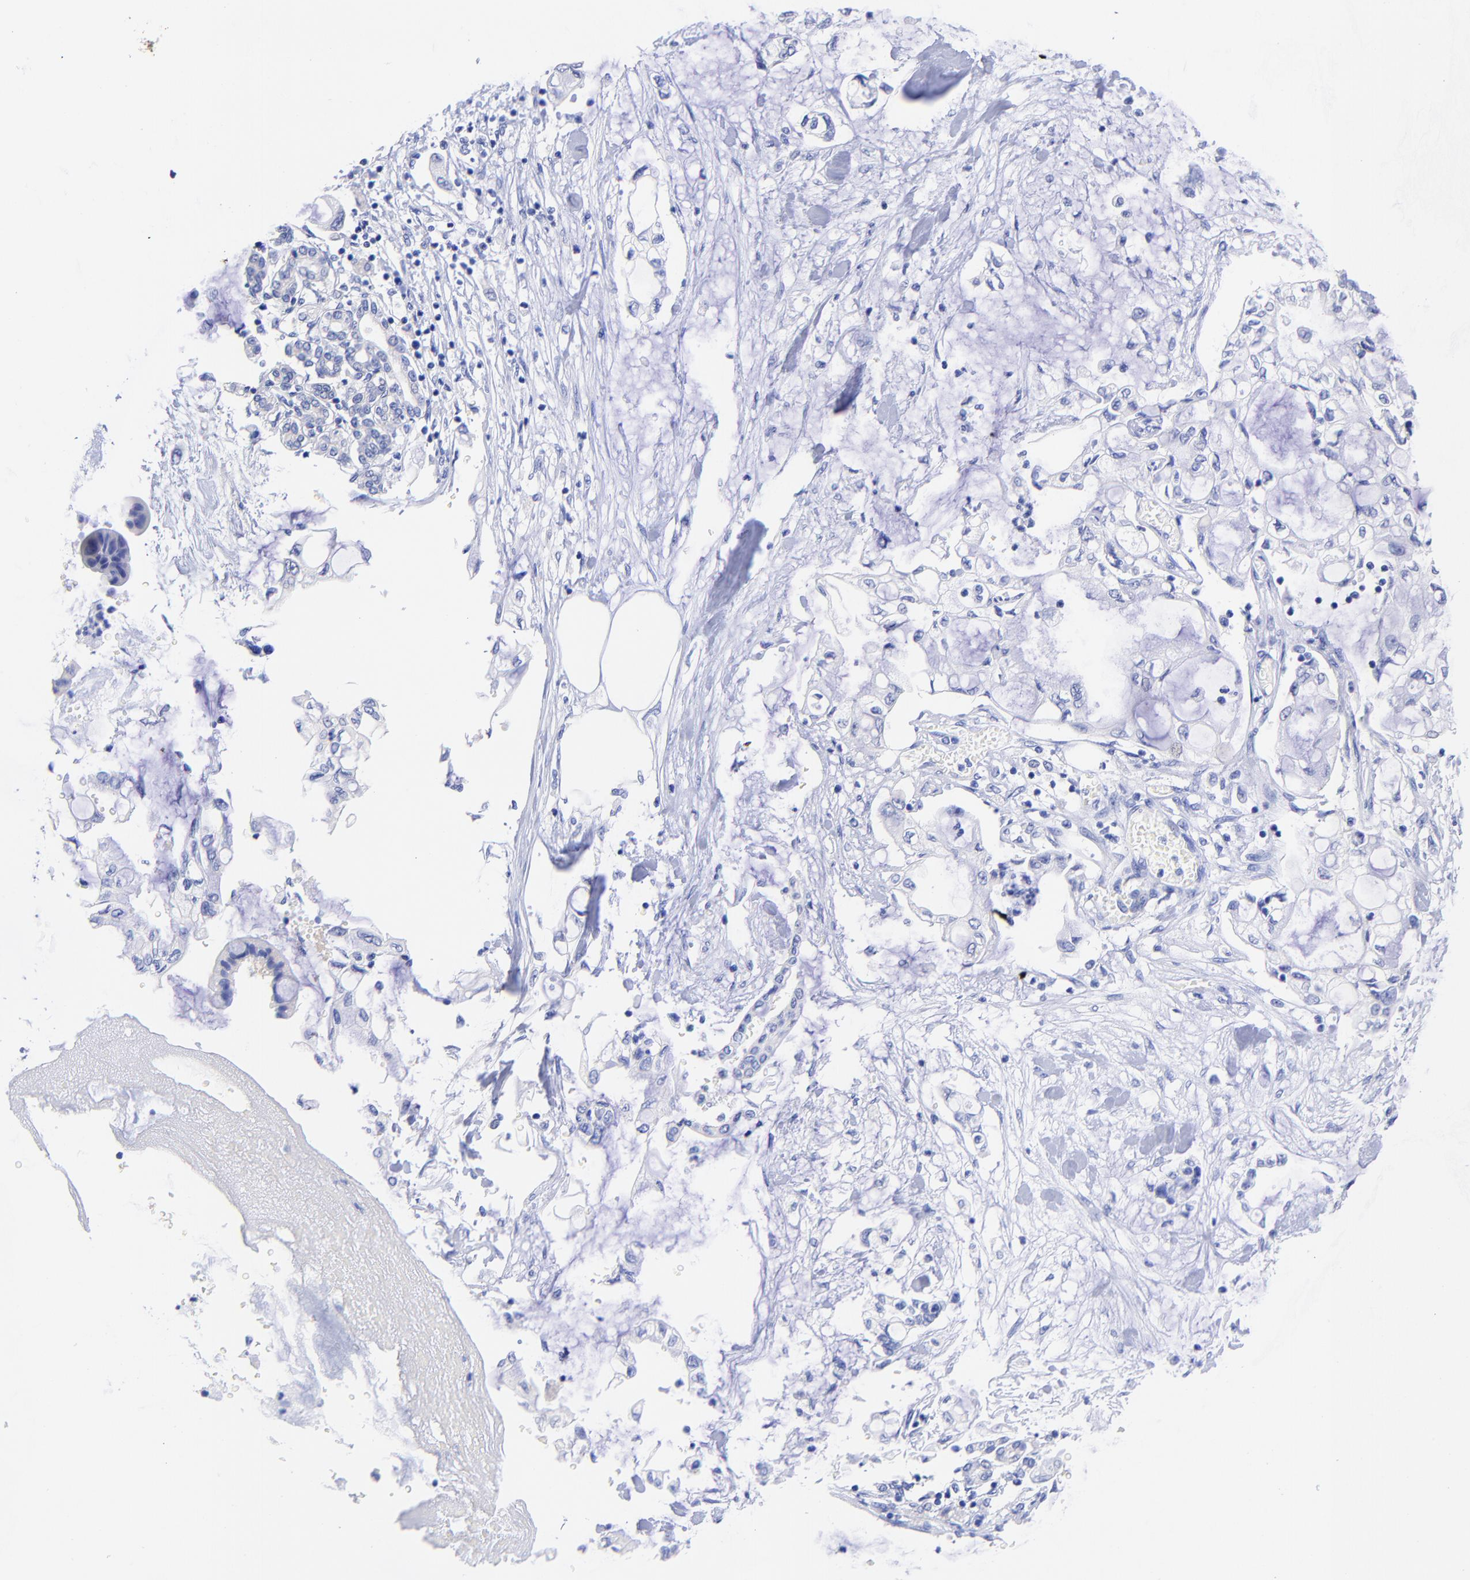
{"staining": {"intensity": "negative", "quantity": "none", "location": "none"}, "tissue": "pancreatic cancer", "cell_type": "Tumor cells", "image_type": "cancer", "snomed": [{"axis": "morphology", "description": "Adenocarcinoma, NOS"}, {"axis": "topography", "description": "Pancreas"}], "caption": "High magnification brightfield microscopy of pancreatic adenocarcinoma stained with DAB (brown) and counterstained with hematoxylin (blue): tumor cells show no significant expression. Brightfield microscopy of immunohistochemistry stained with DAB (brown) and hematoxylin (blue), captured at high magnification.", "gene": "GPHN", "patient": {"sex": "female", "age": 70}}